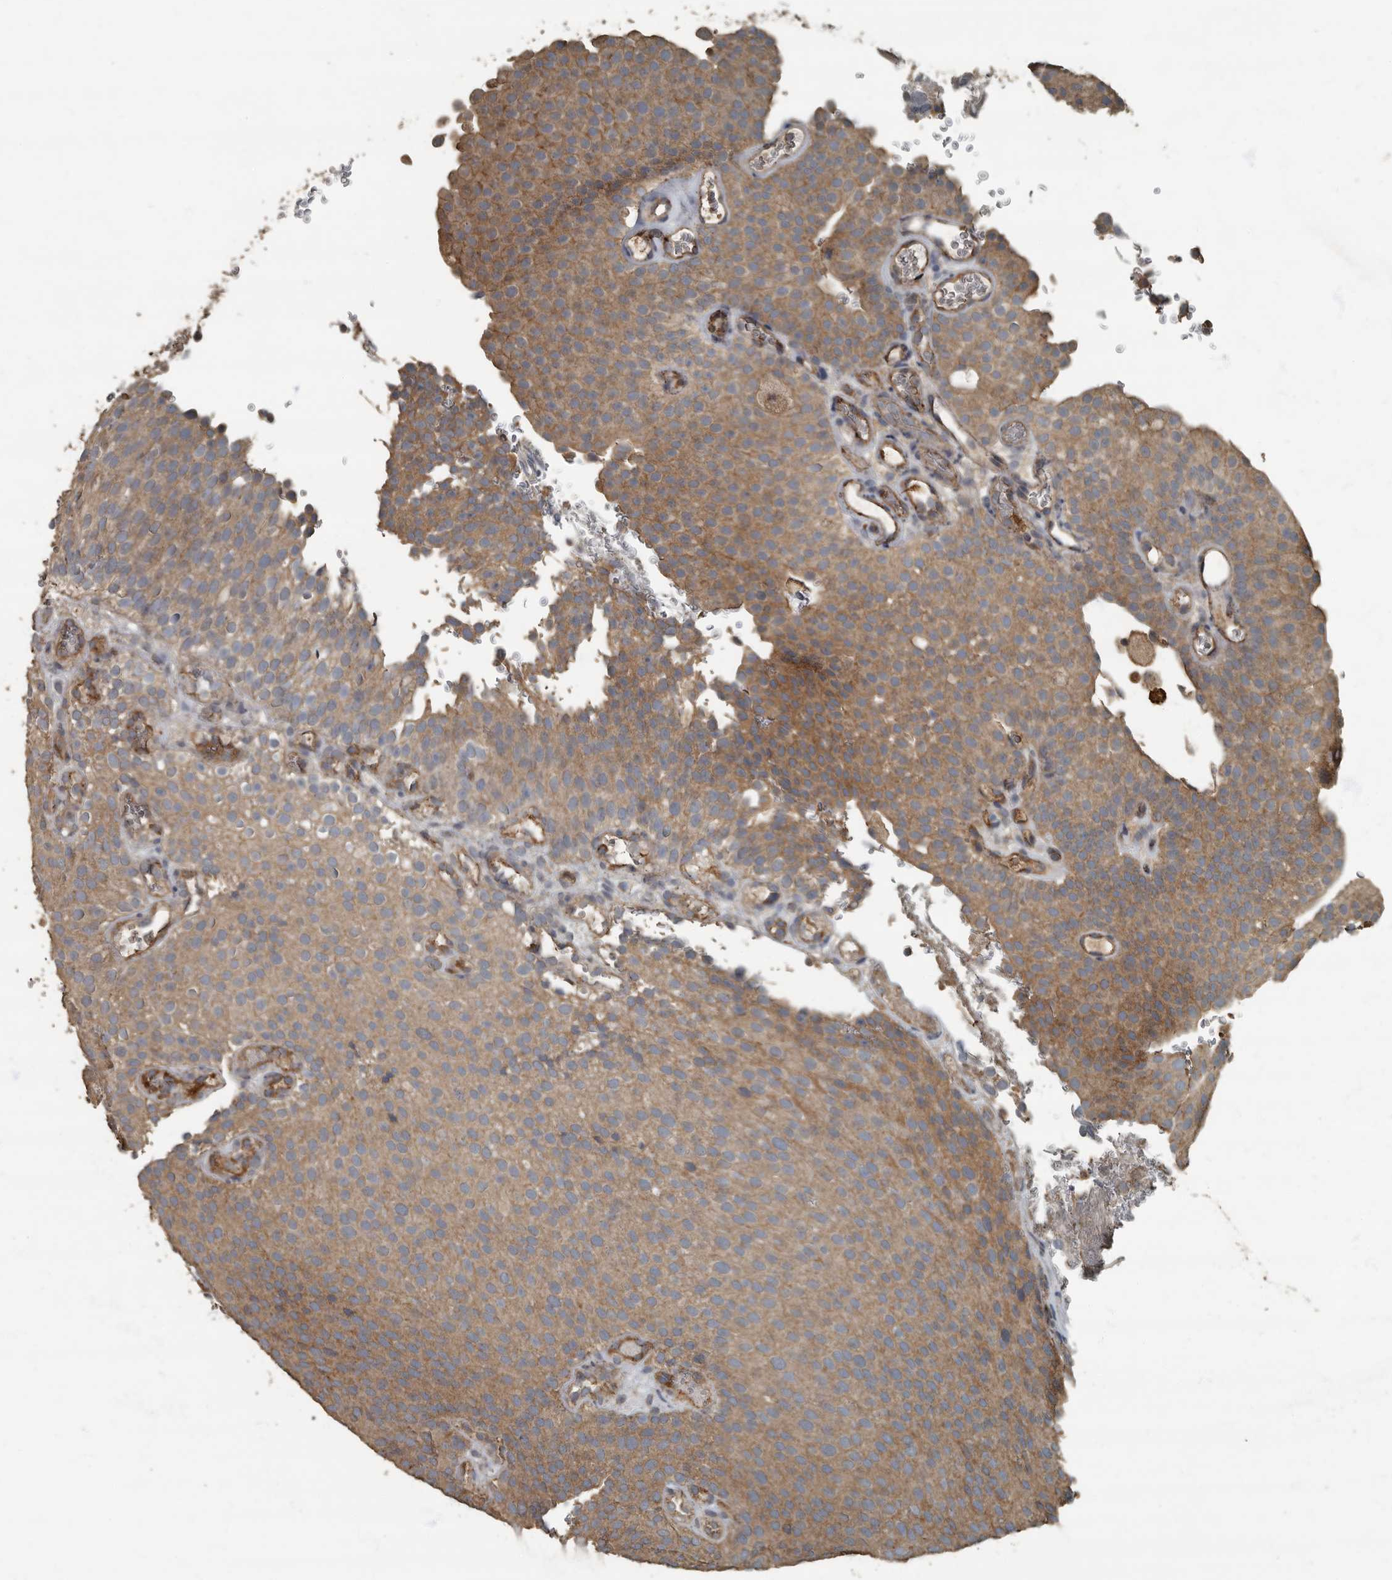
{"staining": {"intensity": "moderate", "quantity": ">75%", "location": "cytoplasmic/membranous"}, "tissue": "urothelial cancer", "cell_type": "Tumor cells", "image_type": "cancer", "snomed": [{"axis": "morphology", "description": "Urothelial carcinoma, Low grade"}, {"axis": "topography", "description": "Urinary bladder"}], "caption": "An IHC micrograph of neoplastic tissue is shown. Protein staining in brown shows moderate cytoplasmic/membranous positivity in low-grade urothelial carcinoma within tumor cells. The protein is stained brown, and the nuclei are stained in blue (DAB IHC with brightfield microscopy, high magnification).", "gene": "IL15RA", "patient": {"sex": "male", "age": 78}}